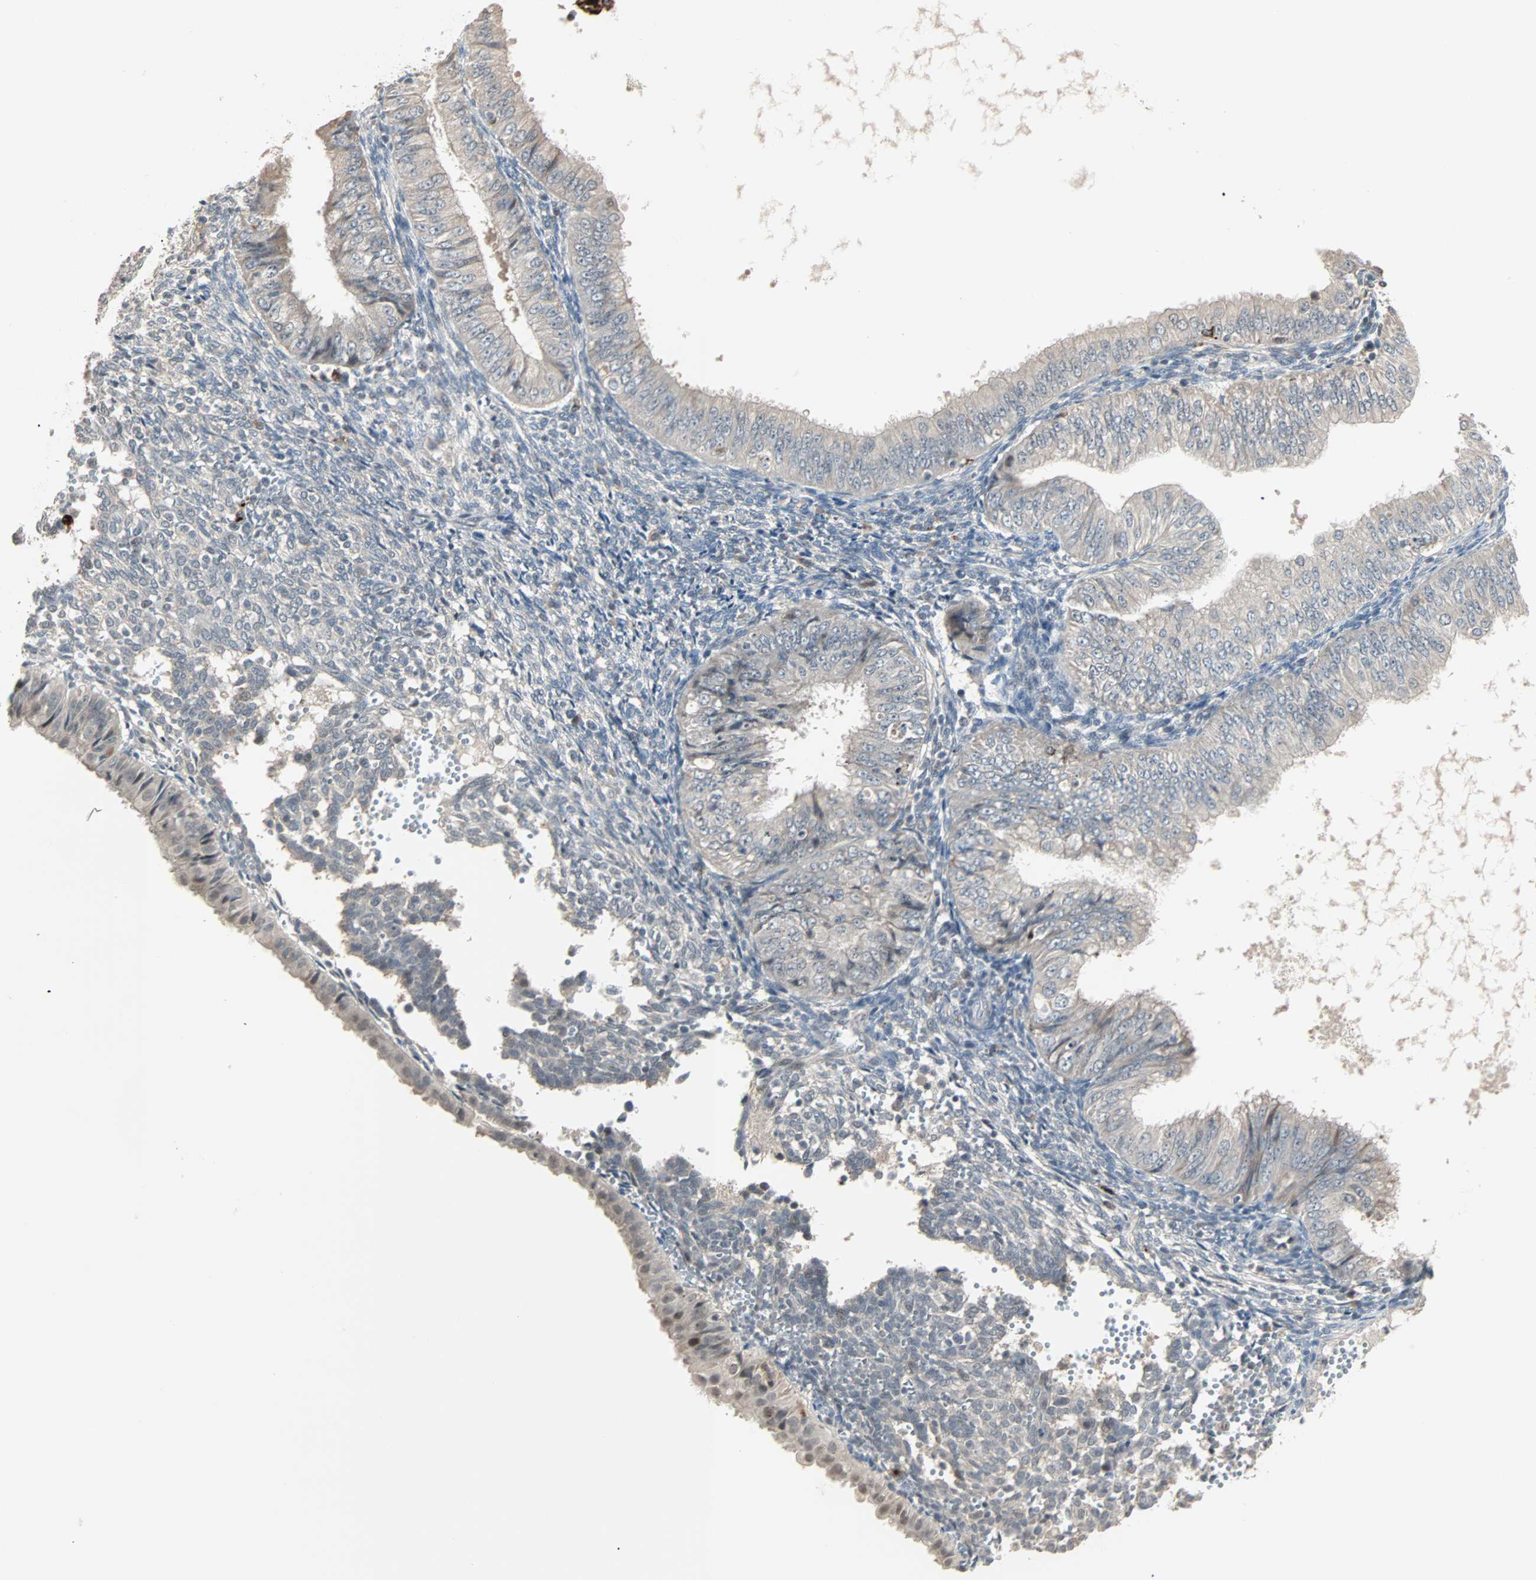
{"staining": {"intensity": "negative", "quantity": "none", "location": "none"}, "tissue": "endometrial cancer", "cell_type": "Tumor cells", "image_type": "cancer", "snomed": [{"axis": "morphology", "description": "Normal tissue, NOS"}, {"axis": "morphology", "description": "Adenocarcinoma, NOS"}, {"axis": "topography", "description": "Endometrium"}], "caption": "Protein analysis of endometrial cancer (adenocarcinoma) reveals no significant expression in tumor cells.", "gene": "KDM4A", "patient": {"sex": "female", "age": 53}}